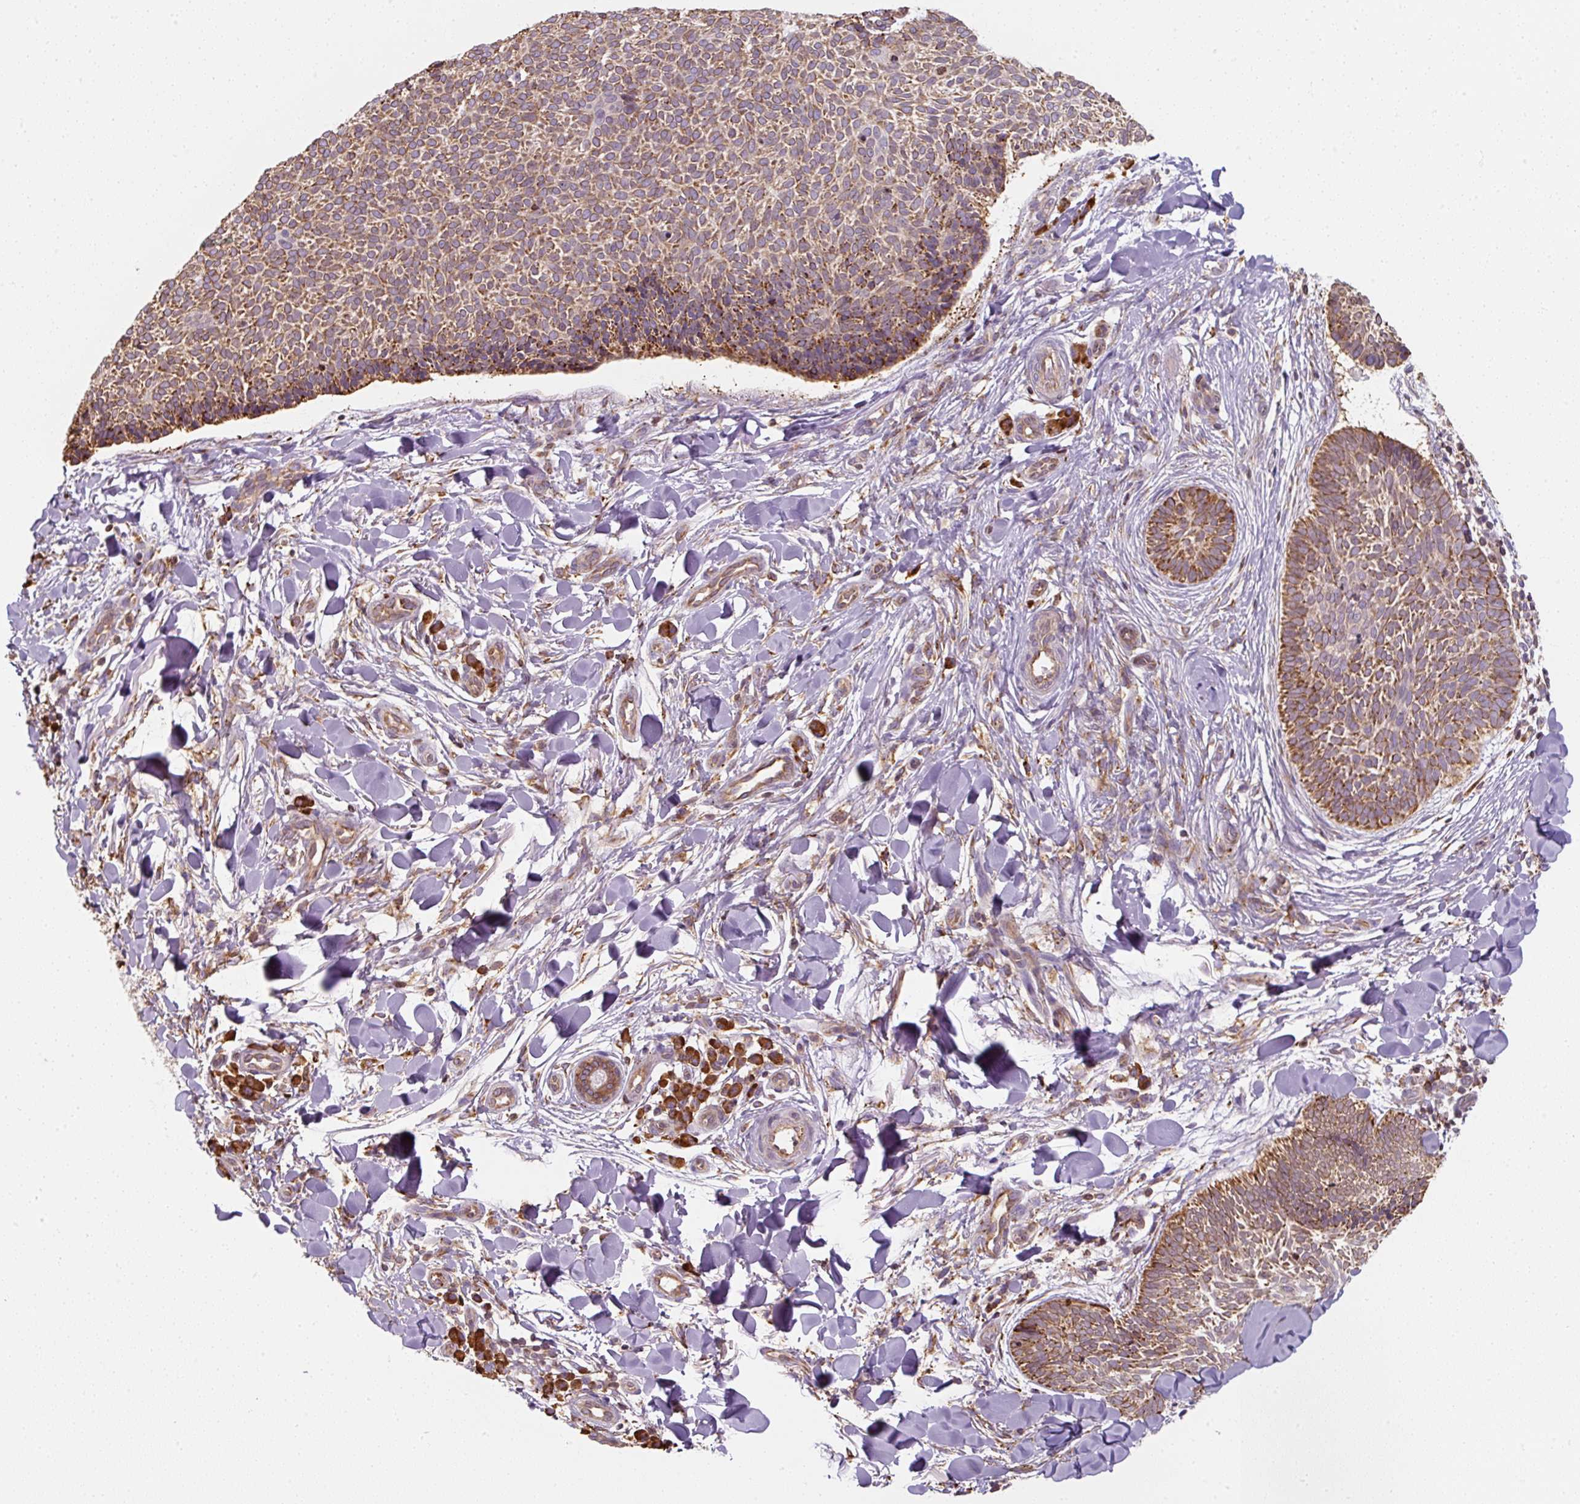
{"staining": {"intensity": "moderate", "quantity": ">75%", "location": "cytoplasmic/membranous"}, "tissue": "skin cancer", "cell_type": "Tumor cells", "image_type": "cancer", "snomed": [{"axis": "morphology", "description": "Normal tissue, NOS"}, {"axis": "morphology", "description": "Basal cell carcinoma"}, {"axis": "topography", "description": "Skin"}], "caption": "Protein expression analysis of human basal cell carcinoma (skin) reveals moderate cytoplasmic/membranous positivity in about >75% of tumor cells. Nuclei are stained in blue.", "gene": "PRKCSH", "patient": {"sex": "male", "age": 50}}